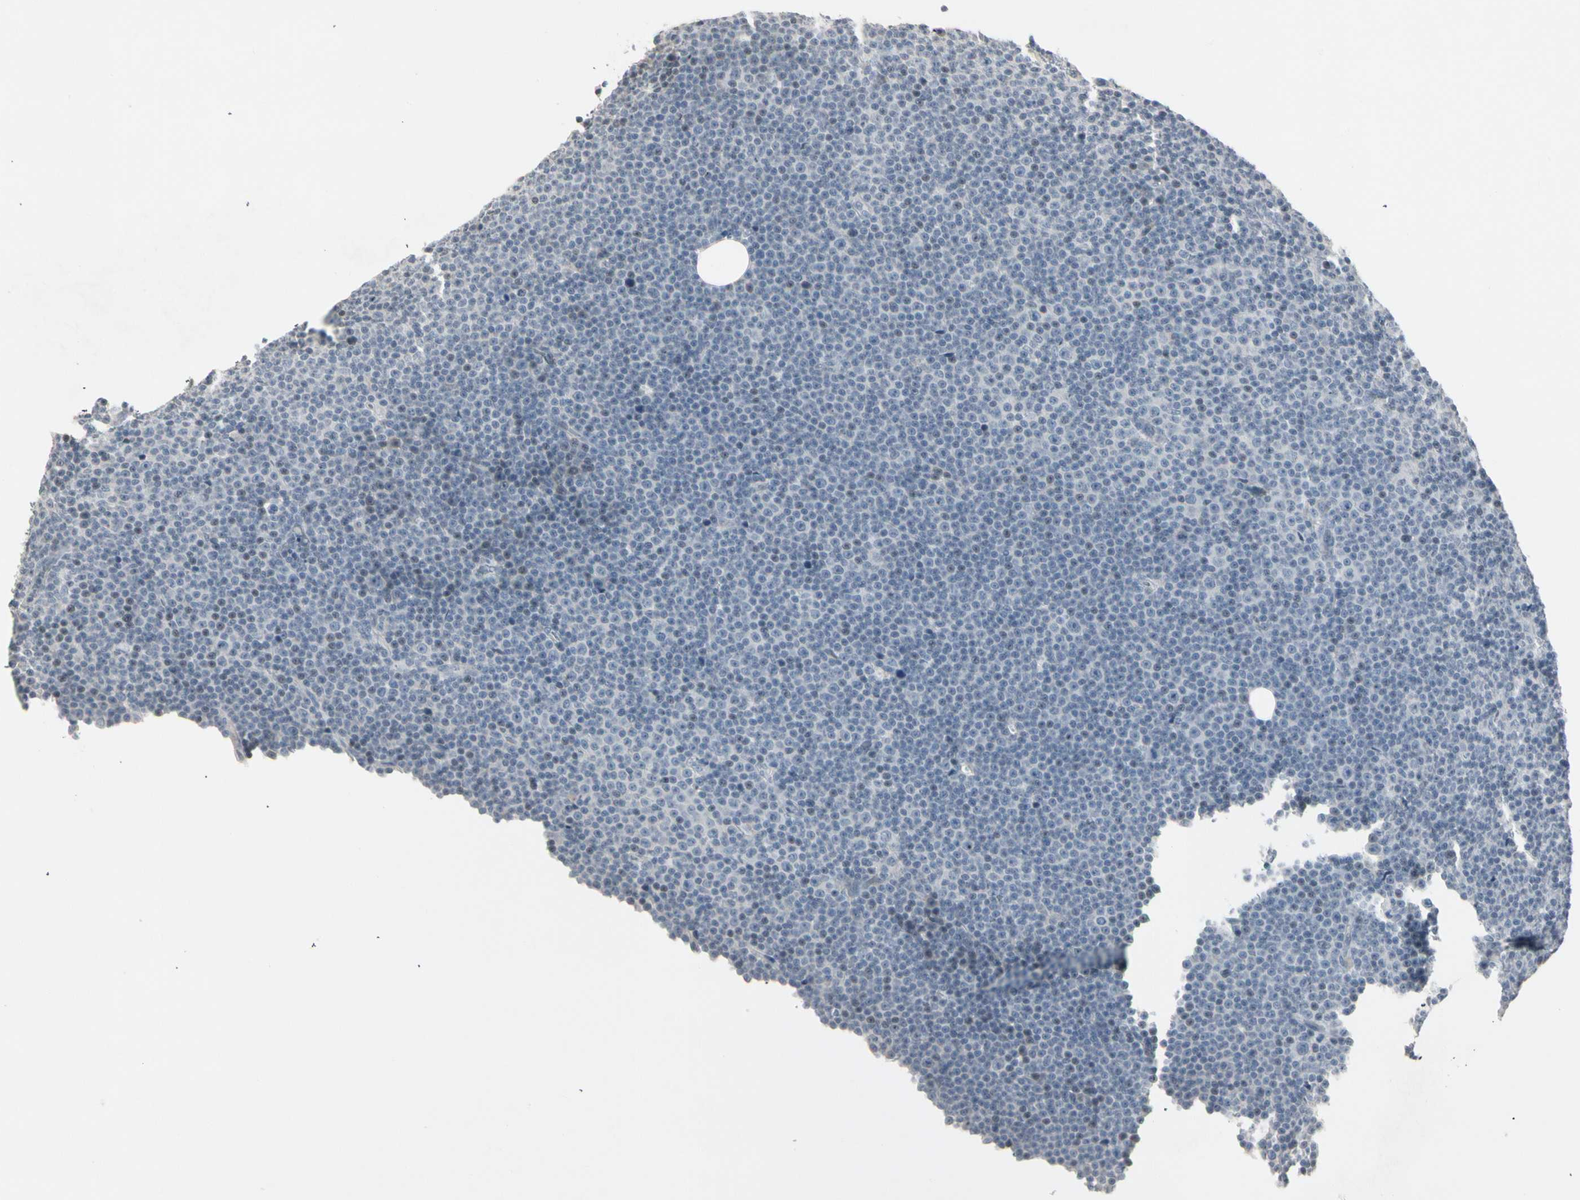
{"staining": {"intensity": "negative", "quantity": "none", "location": "none"}, "tissue": "lymphoma", "cell_type": "Tumor cells", "image_type": "cancer", "snomed": [{"axis": "morphology", "description": "Malignant lymphoma, non-Hodgkin's type, Low grade"}, {"axis": "topography", "description": "Lymph node"}], "caption": "The IHC photomicrograph has no significant expression in tumor cells of low-grade malignant lymphoma, non-Hodgkin's type tissue.", "gene": "DMPK", "patient": {"sex": "female", "age": 67}}